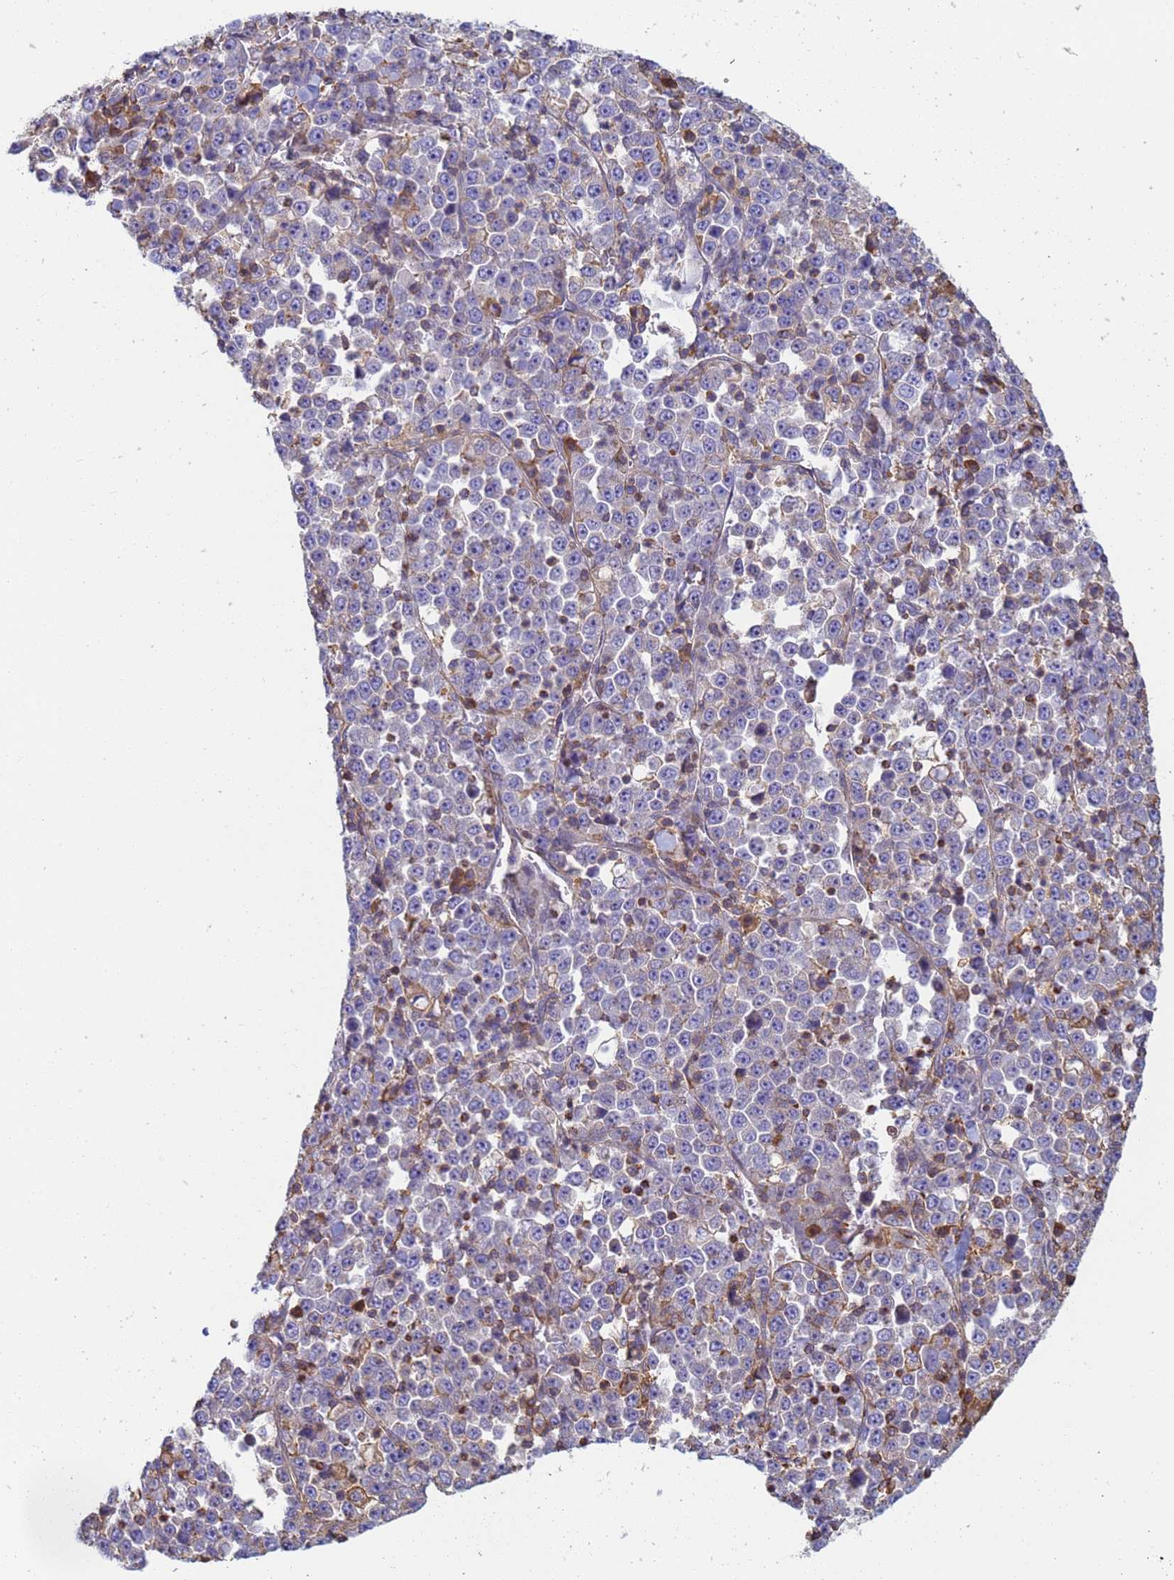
{"staining": {"intensity": "negative", "quantity": "none", "location": "none"}, "tissue": "stomach cancer", "cell_type": "Tumor cells", "image_type": "cancer", "snomed": [{"axis": "morphology", "description": "Normal tissue, NOS"}, {"axis": "morphology", "description": "Adenocarcinoma, NOS"}, {"axis": "topography", "description": "Stomach, upper"}, {"axis": "topography", "description": "Stomach"}], "caption": "DAB (3,3'-diaminobenzidine) immunohistochemical staining of stomach adenocarcinoma shows no significant staining in tumor cells.", "gene": "ZNG1B", "patient": {"sex": "male", "age": 59}}